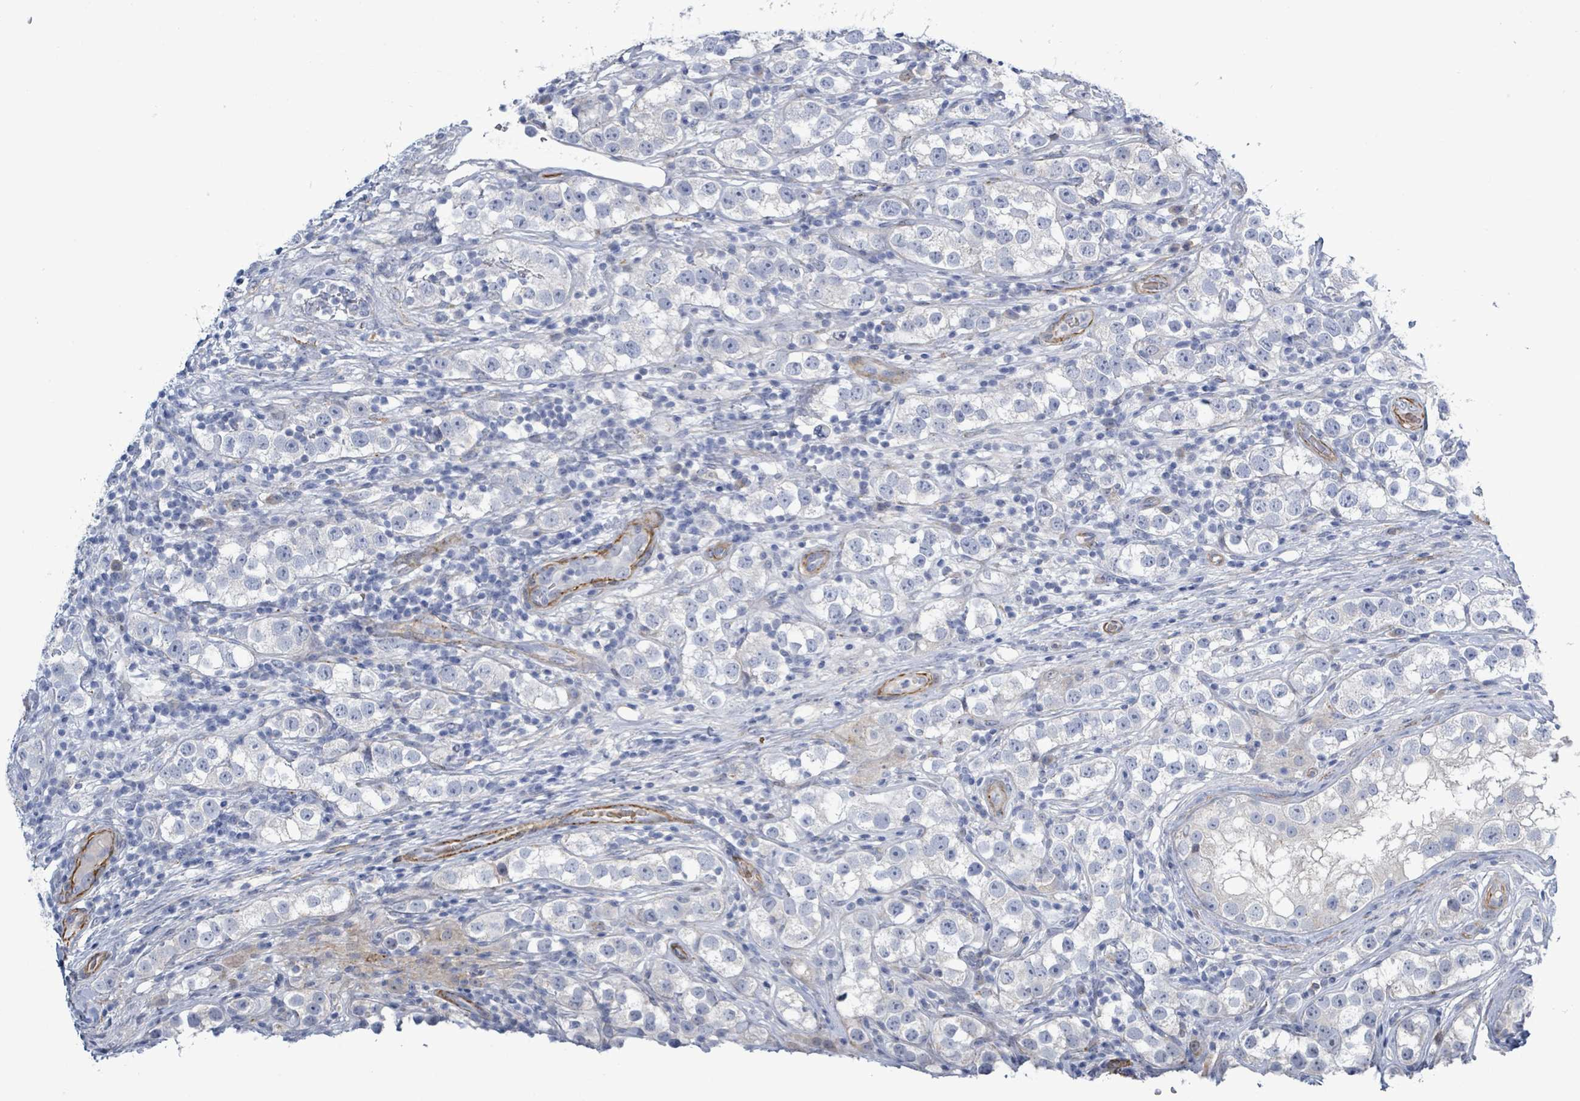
{"staining": {"intensity": "negative", "quantity": "none", "location": "none"}, "tissue": "testis cancer", "cell_type": "Tumor cells", "image_type": "cancer", "snomed": [{"axis": "morphology", "description": "Seminoma, NOS"}, {"axis": "topography", "description": "Testis"}], "caption": "Testis cancer (seminoma) stained for a protein using immunohistochemistry (IHC) exhibits no staining tumor cells.", "gene": "DMRTC1B", "patient": {"sex": "male", "age": 28}}